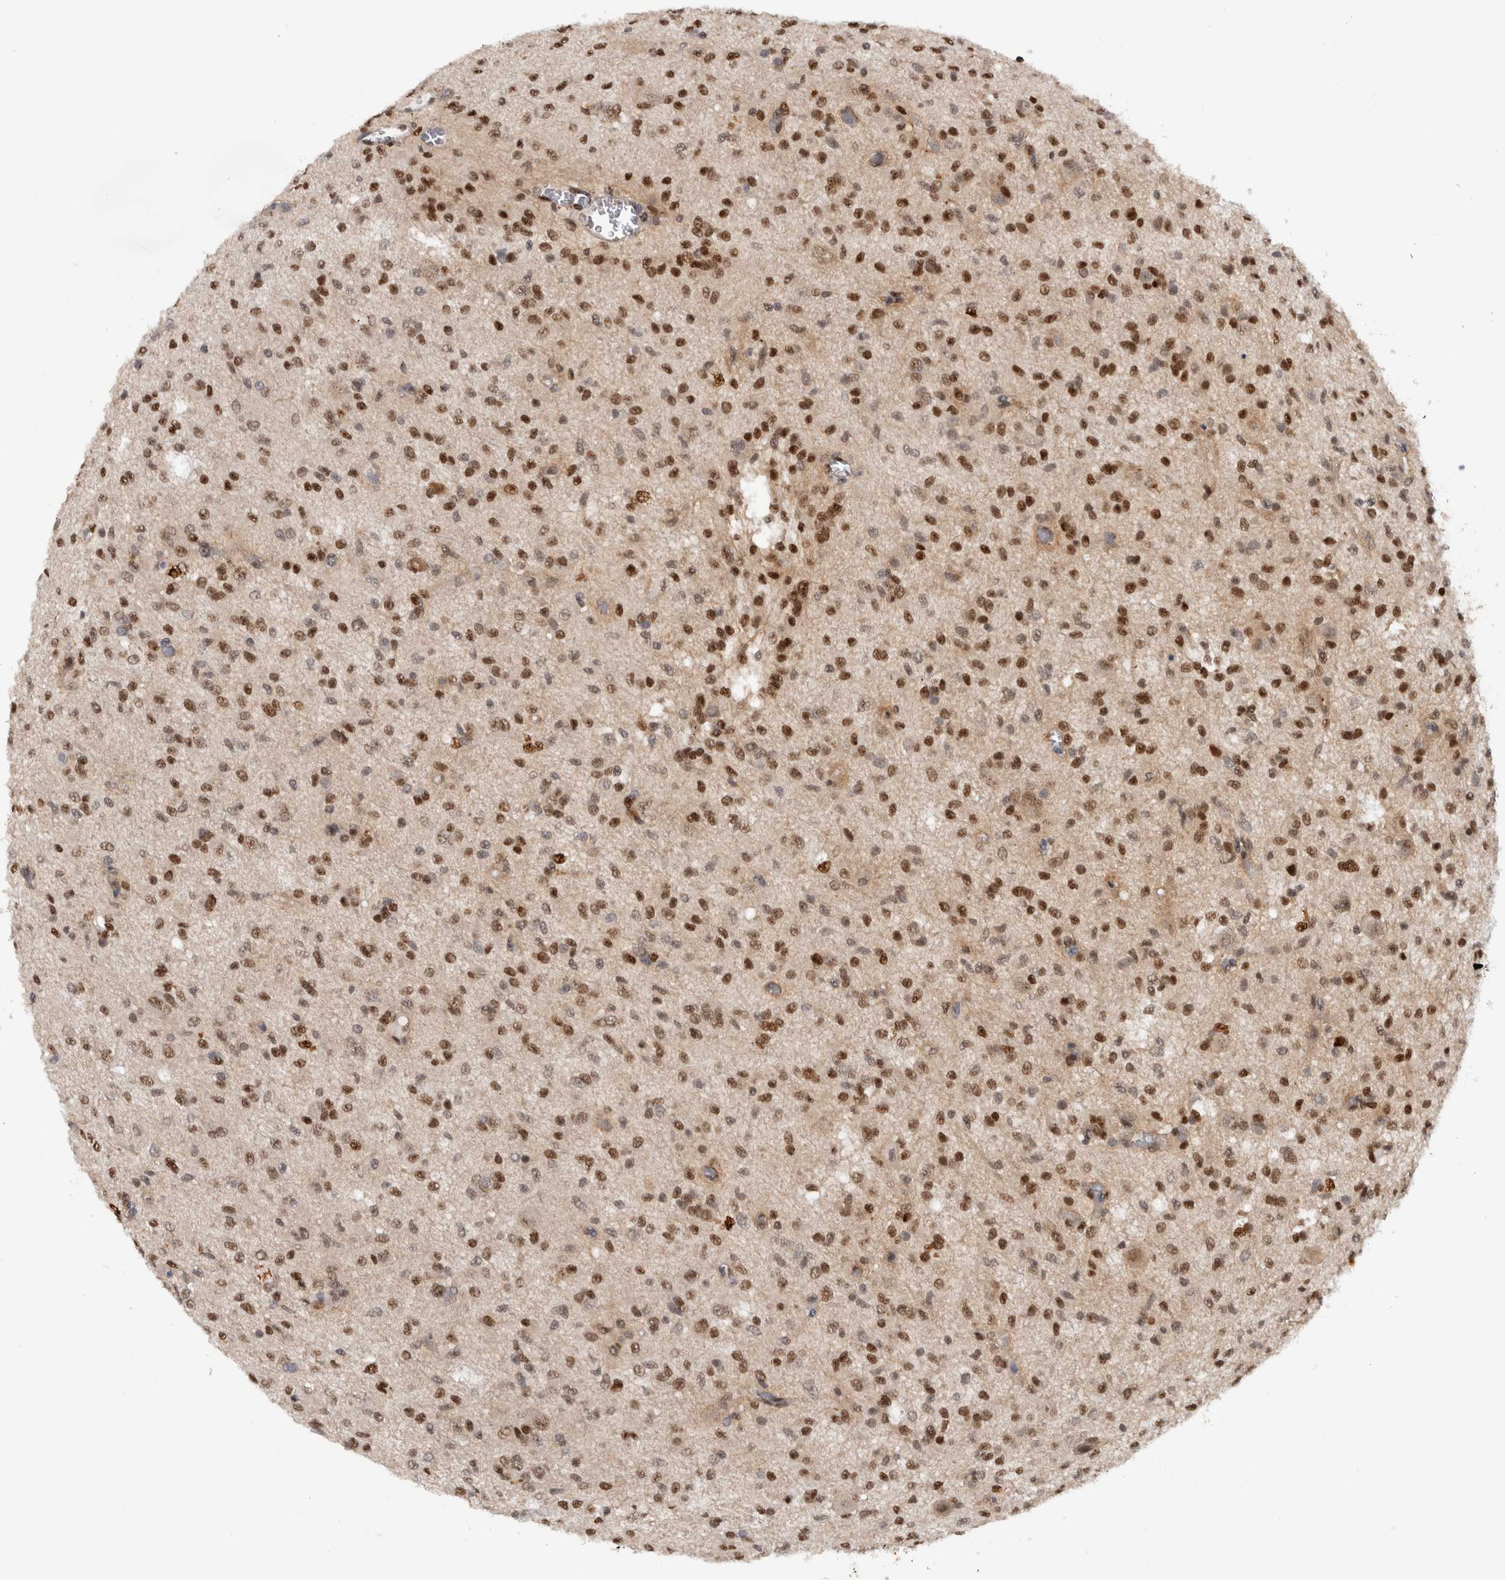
{"staining": {"intensity": "strong", "quantity": ">75%", "location": "nuclear"}, "tissue": "glioma", "cell_type": "Tumor cells", "image_type": "cancer", "snomed": [{"axis": "morphology", "description": "Glioma, malignant, High grade"}, {"axis": "topography", "description": "Brain"}], "caption": "The micrograph shows staining of glioma, revealing strong nuclear protein staining (brown color) within tumor cells. (IHC, brightfield microscopy, high magnification).", "gene": "RPS6KA2", "patient": {"sex": "female", "age": 59}}